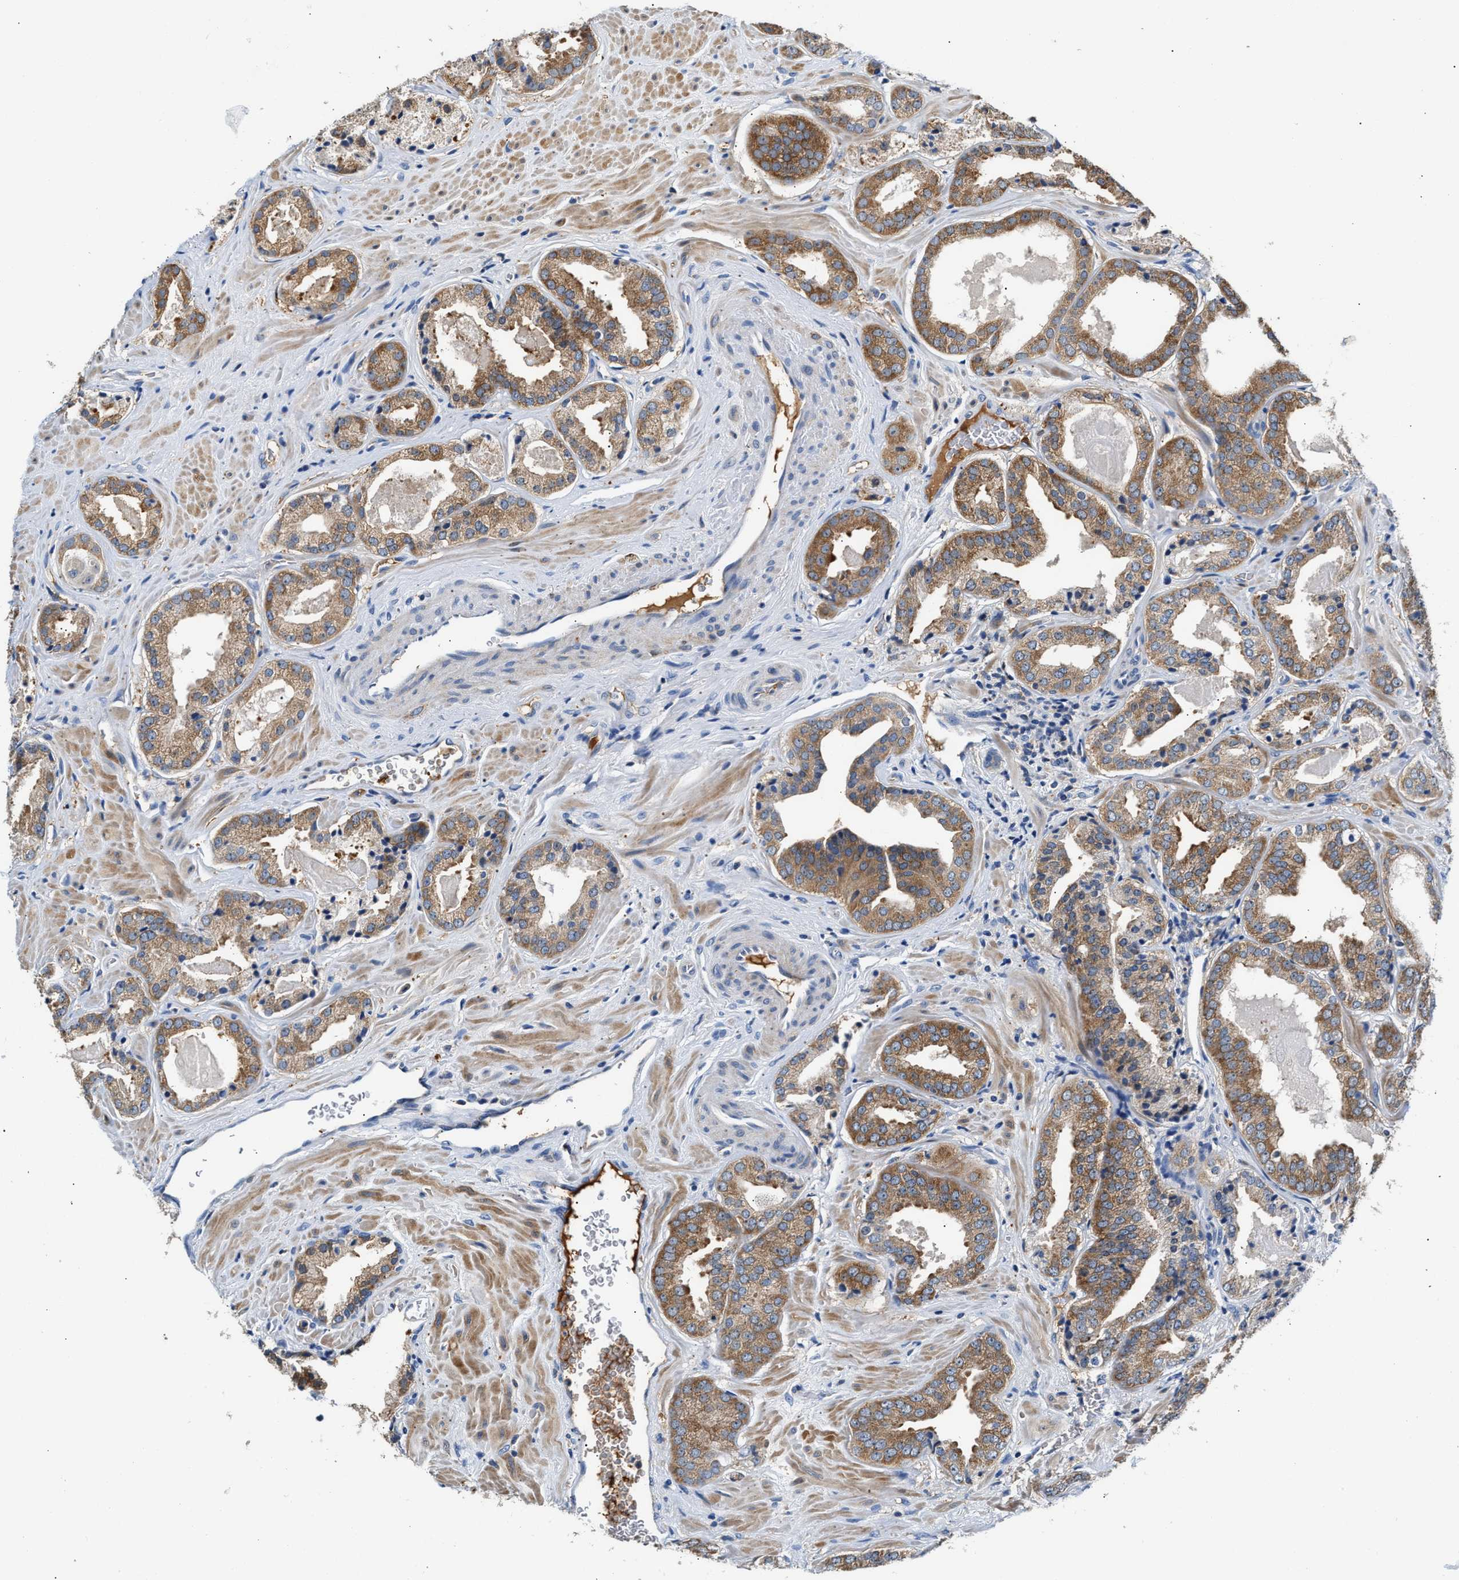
{"staining": {"intensity": "moderate", "quantity": ">75%", "location": "cytoplasmic/membranous"}, "tissue": "prostate cancer", "cell_type": "Tumor cells", "image_type": "cancer", "snomed": [{"axis": "morphology", "description": "Adenocarcinoma, Low grade"}, {"axis": "topography", "description": "Prostate"}], "caption": "Low-grade adenocarcinoma (prostate) stained for a protein (brown) exhibits moderate cytoplasmic/membranous positive expression in about >75% of tumor cells.", "gene": "TUT7", "patient": {"sex": "male", "age": 71}}